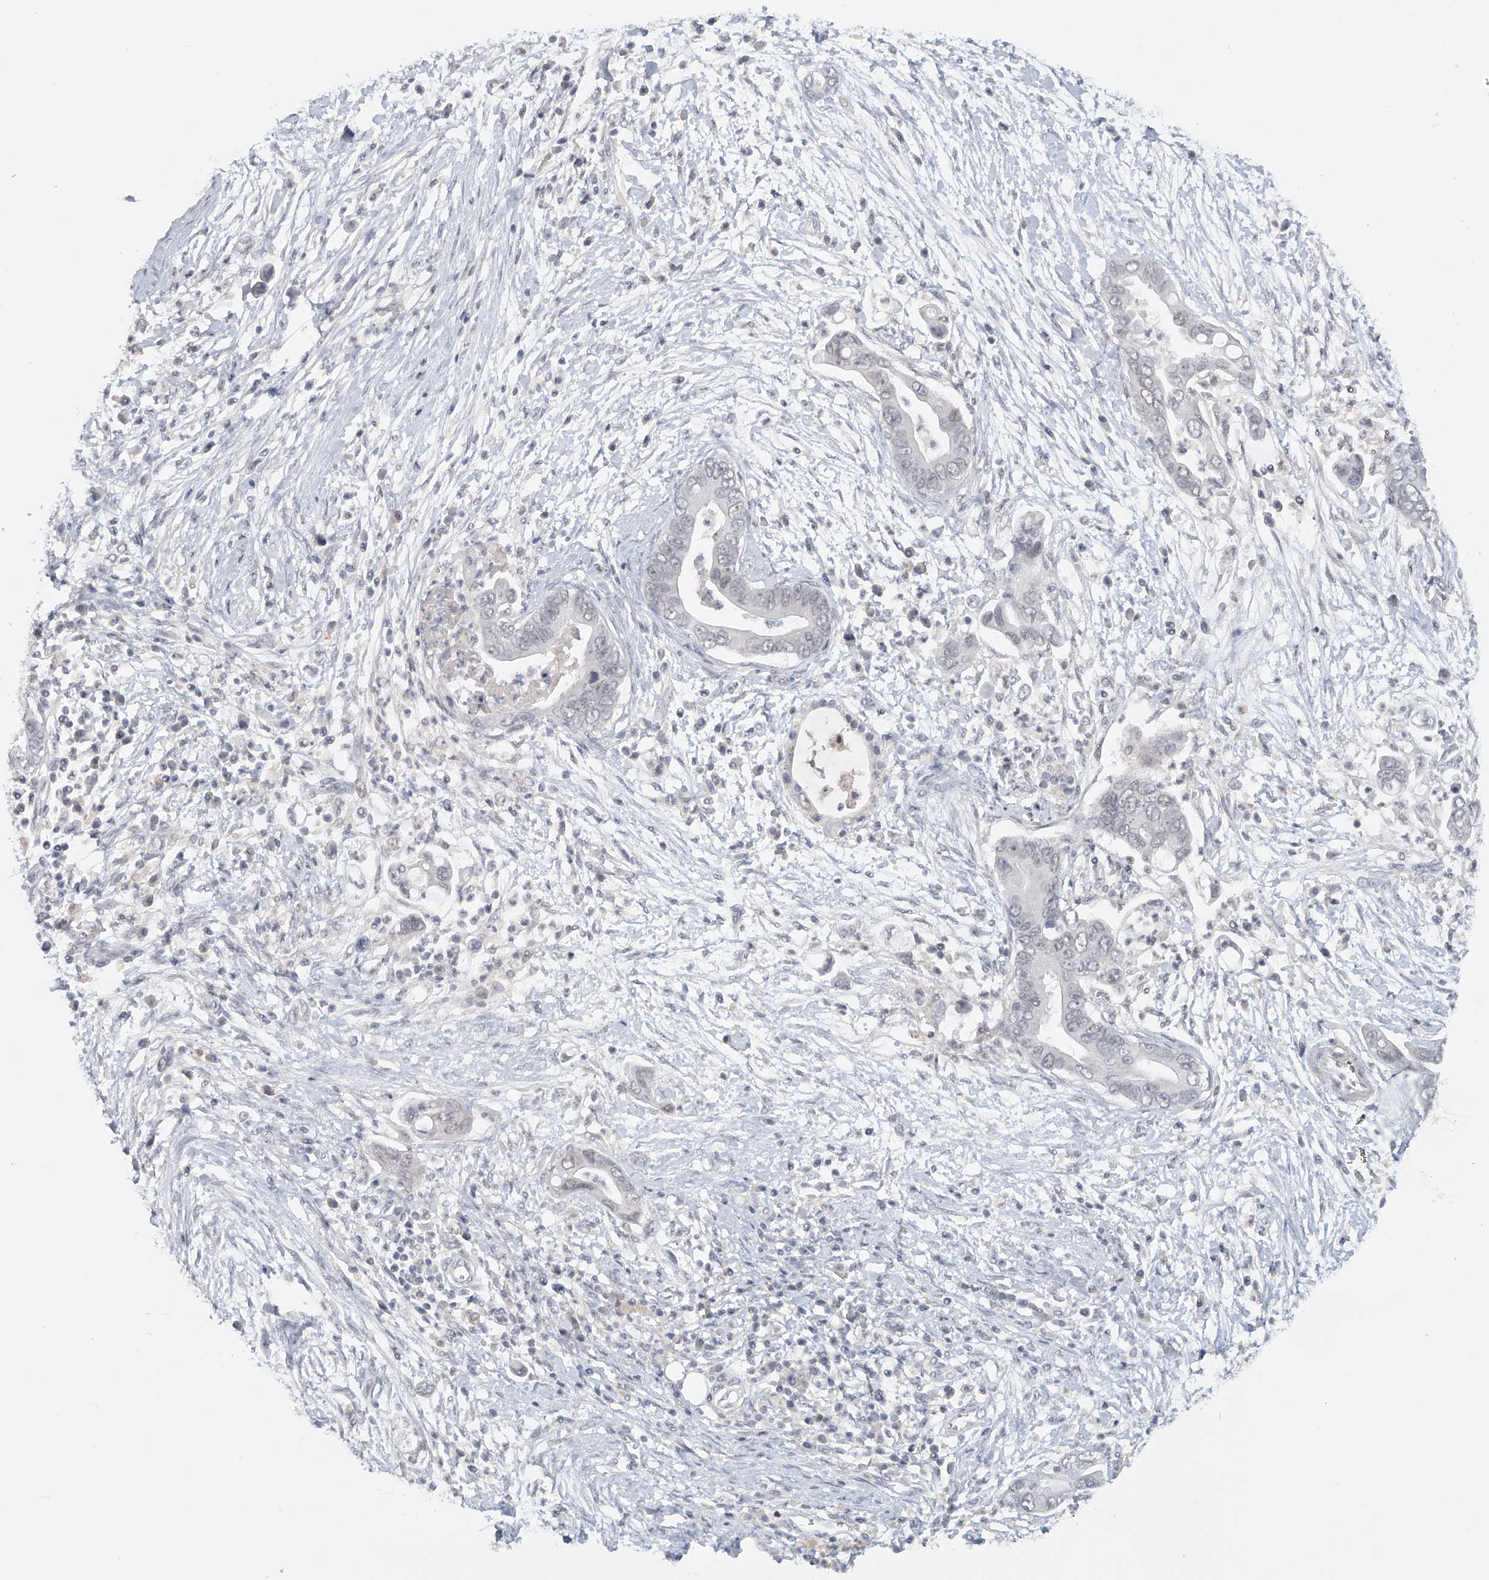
{"staining": {"intensity": "negative", "quantity": "none", "location": "none"}, "tissue": "pancreatic cancer", "cell_type": "Tumor cells", "image_type": "cancer", "snomed": [{"axis": "morphology", "description": "Adenocarcinoma, NOS"}, {"axis": "topography", "description": "Pancreas"}], "caption": "Protein analysis of pancreatic cancer reveals no significant expression in tumor cells.", "gene": "DDX43", "patient": {"sex": "male", "age": 75}}